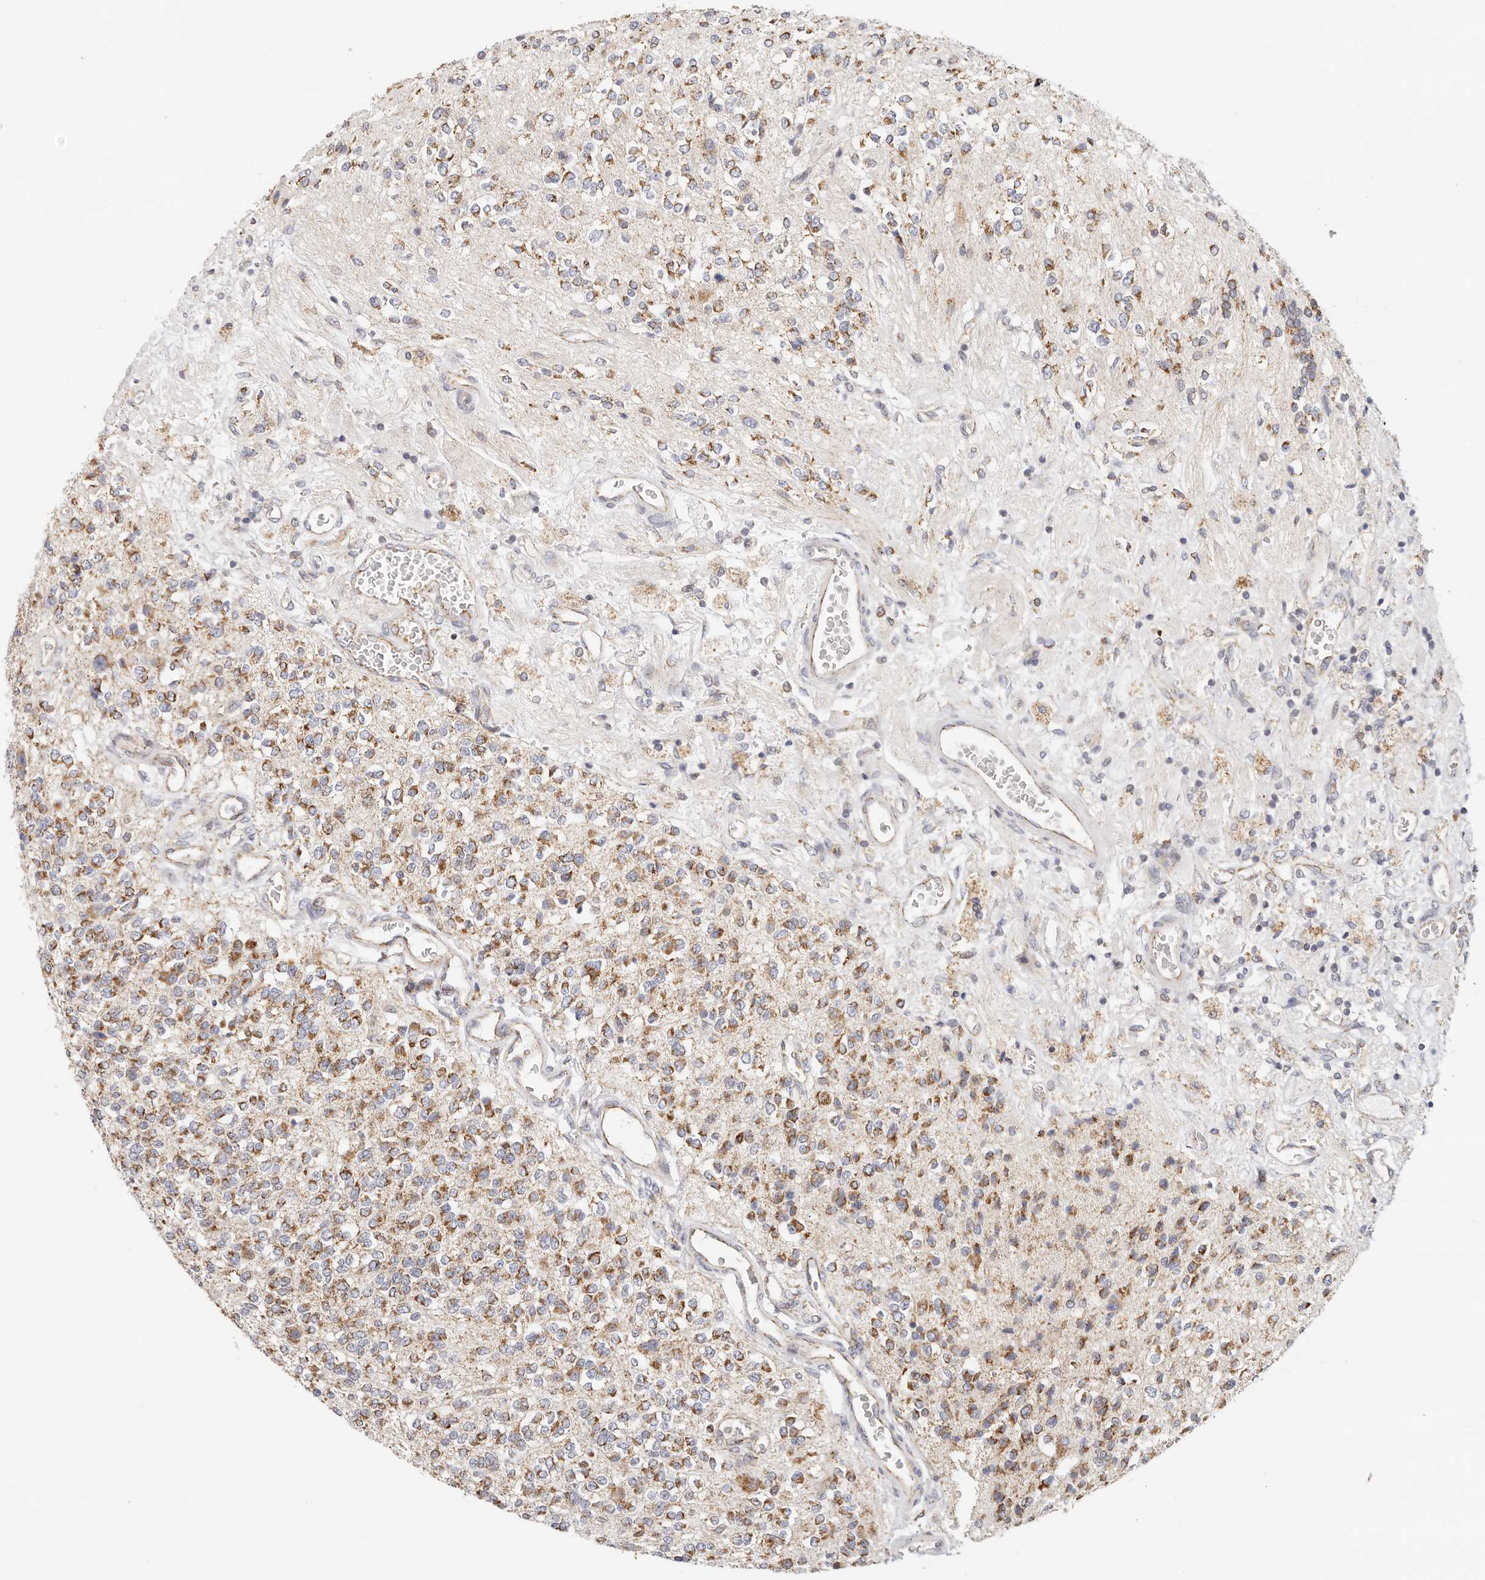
{"staining": {"intensity": "moderate", "quantity": ">75%", "location": "cytoplasmic/membranous"}, "tissue": "glioma", "cell_type": "Tumor cells", "image_type": "cancer", "snomed": [{"axis": "morphology", "description": "Glioma, malignant, High grade"}, {"axis": "topography", "description": "Brain"}], "caption": "Malignant glioma (high-grade) stained for a protein (brown) exhibits moderate cytoplasmic/membranous positive positivity in approximately >75% of tumor cells.", "gene": "AFDN", "patient": {"sex": "male", "age": 34}}